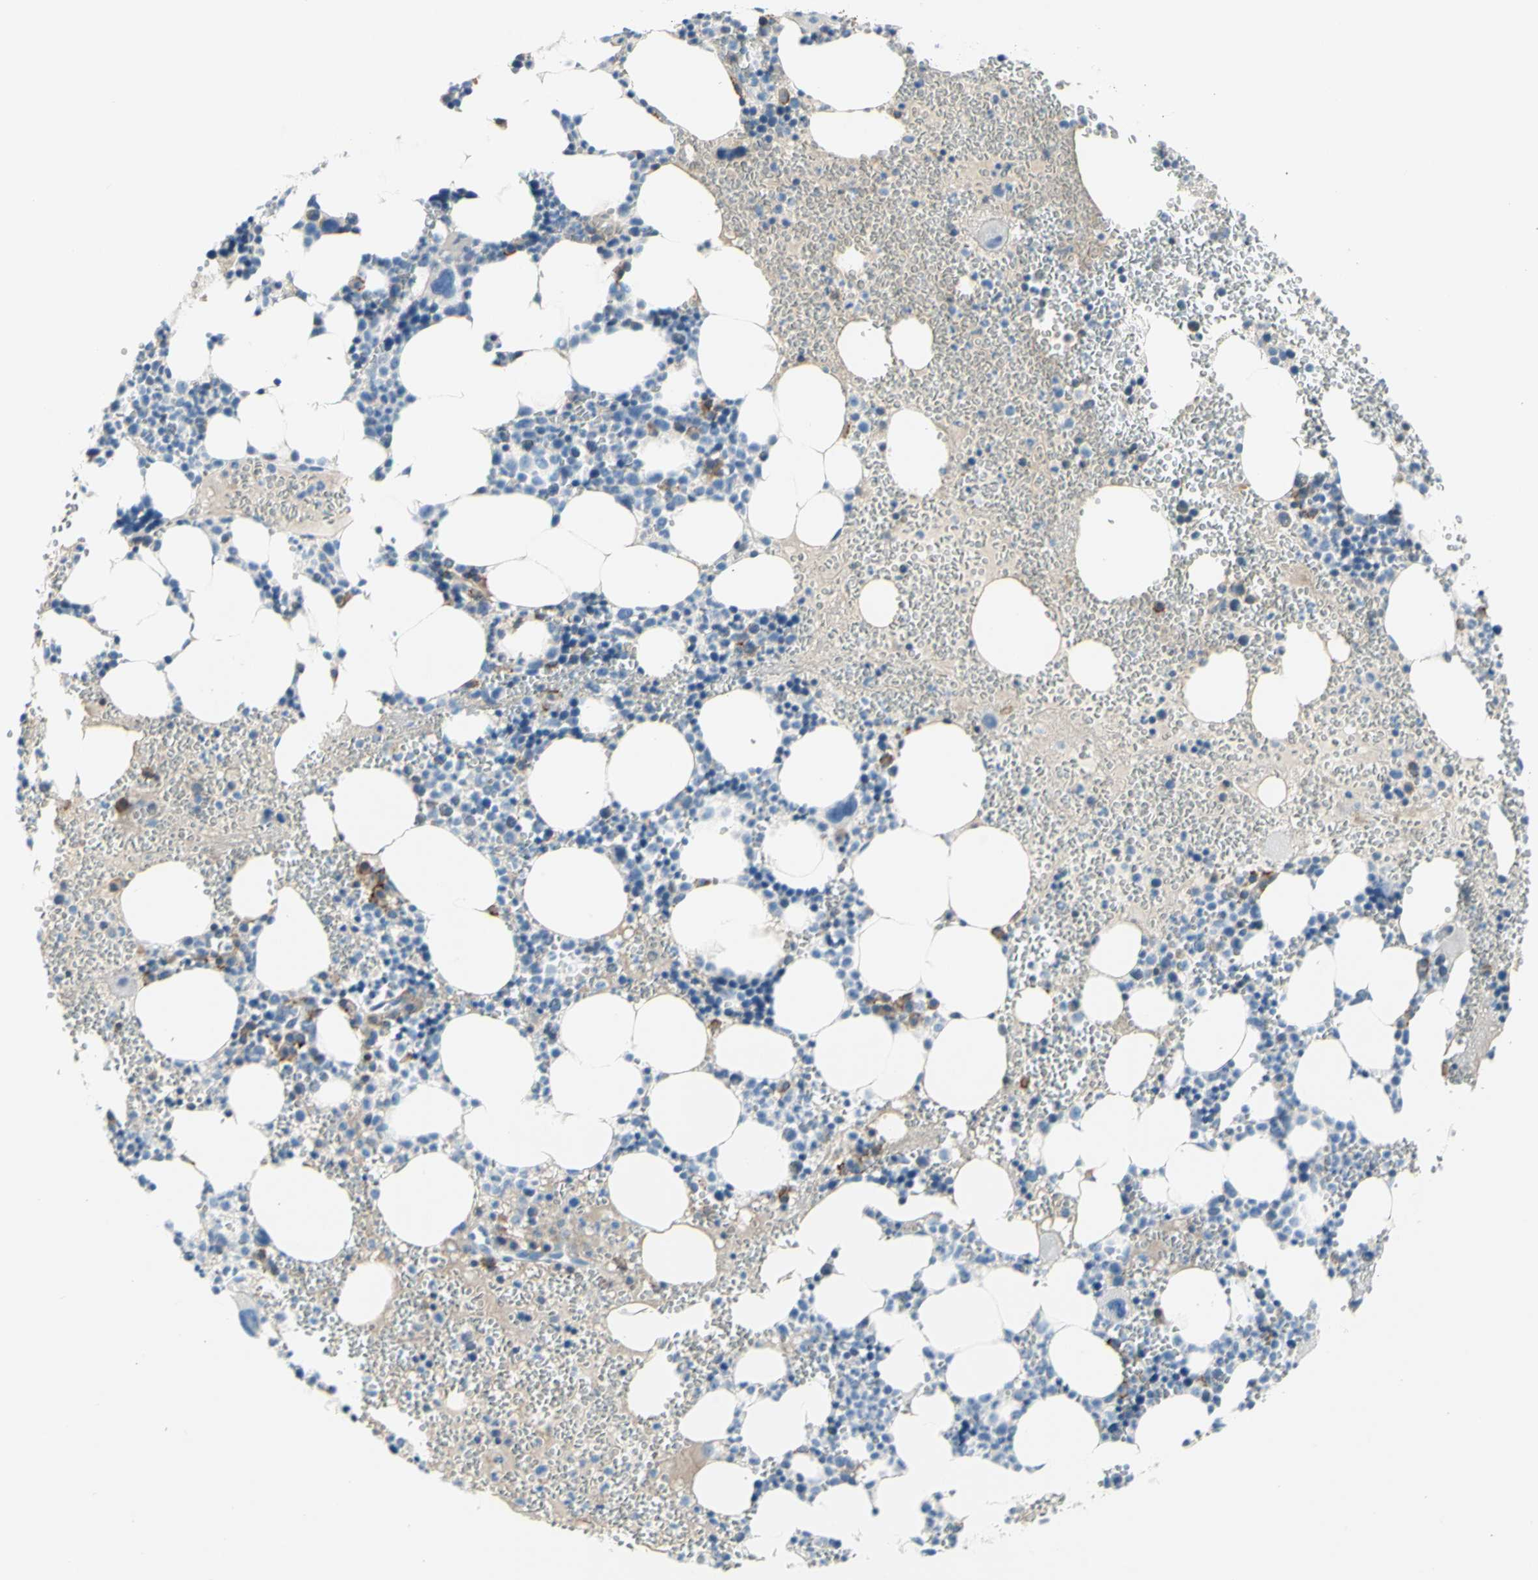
{"staining": {"intensity": "moderate", "quantity": "<25%", "location": "cytoplasmic/membranous"}, "tissue": "bone marrow", "cell_type": "Hematopoietic cells", "image_type": "normal", "snomed": [{"axis": "morphology", "description": "Normal tissue, NOS"}, {"axis": "morphology", "description": "Inflammation, NOS"}, {"axis": "topography", "description": "Bone marrow"}], "caption": "Immunohistochemistry (IHC) histopathology image of unremarkable human bone marrow stained for a protein (brown), which reveals low levels of moderate cytoplasmic/membranous staining in about <25% of hematopoietic cells.", "gene": "MUC1", "patient": {"sex": "female", "age": 76}}